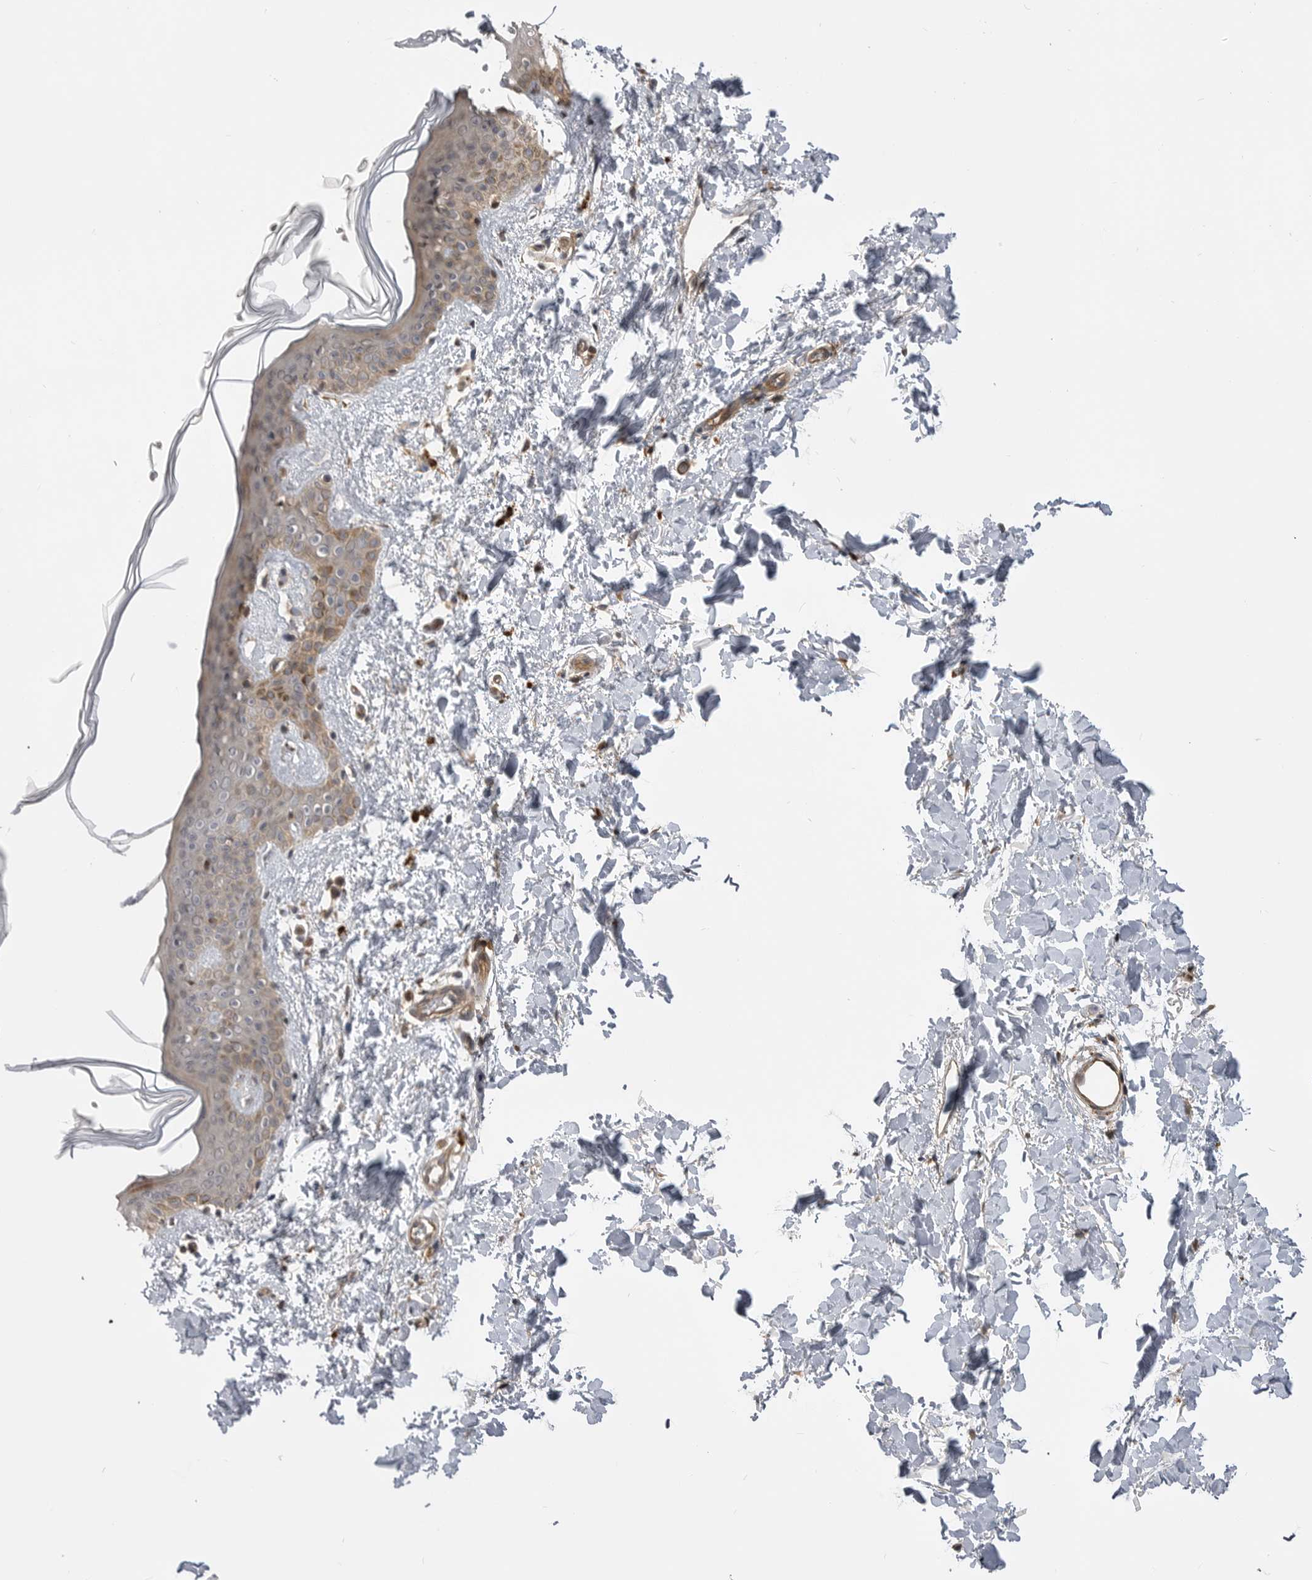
{"staining": {"intensity": "moderate", "quantity": ">75%", "location": "cytoplasmic/membranous"}, "tissue": "skin", "cell_type": "Fibroblasts", "image_type": "normal", "snomed": [{"axis": "morphology", "description": "Normal tissue, NOS"}, {"axis": "topography", "description": "Skin"}], "caption": "Immunohistochemistry (DAB (3,3'-diaminobenzidine)) staining of unremarkable skin exhibits moderate cytoplasmic/membranous protein staining in approximately >75% of fibroblasts.", "gene": "TRIM56", "patient": {"sex": "female", "age": 46}}